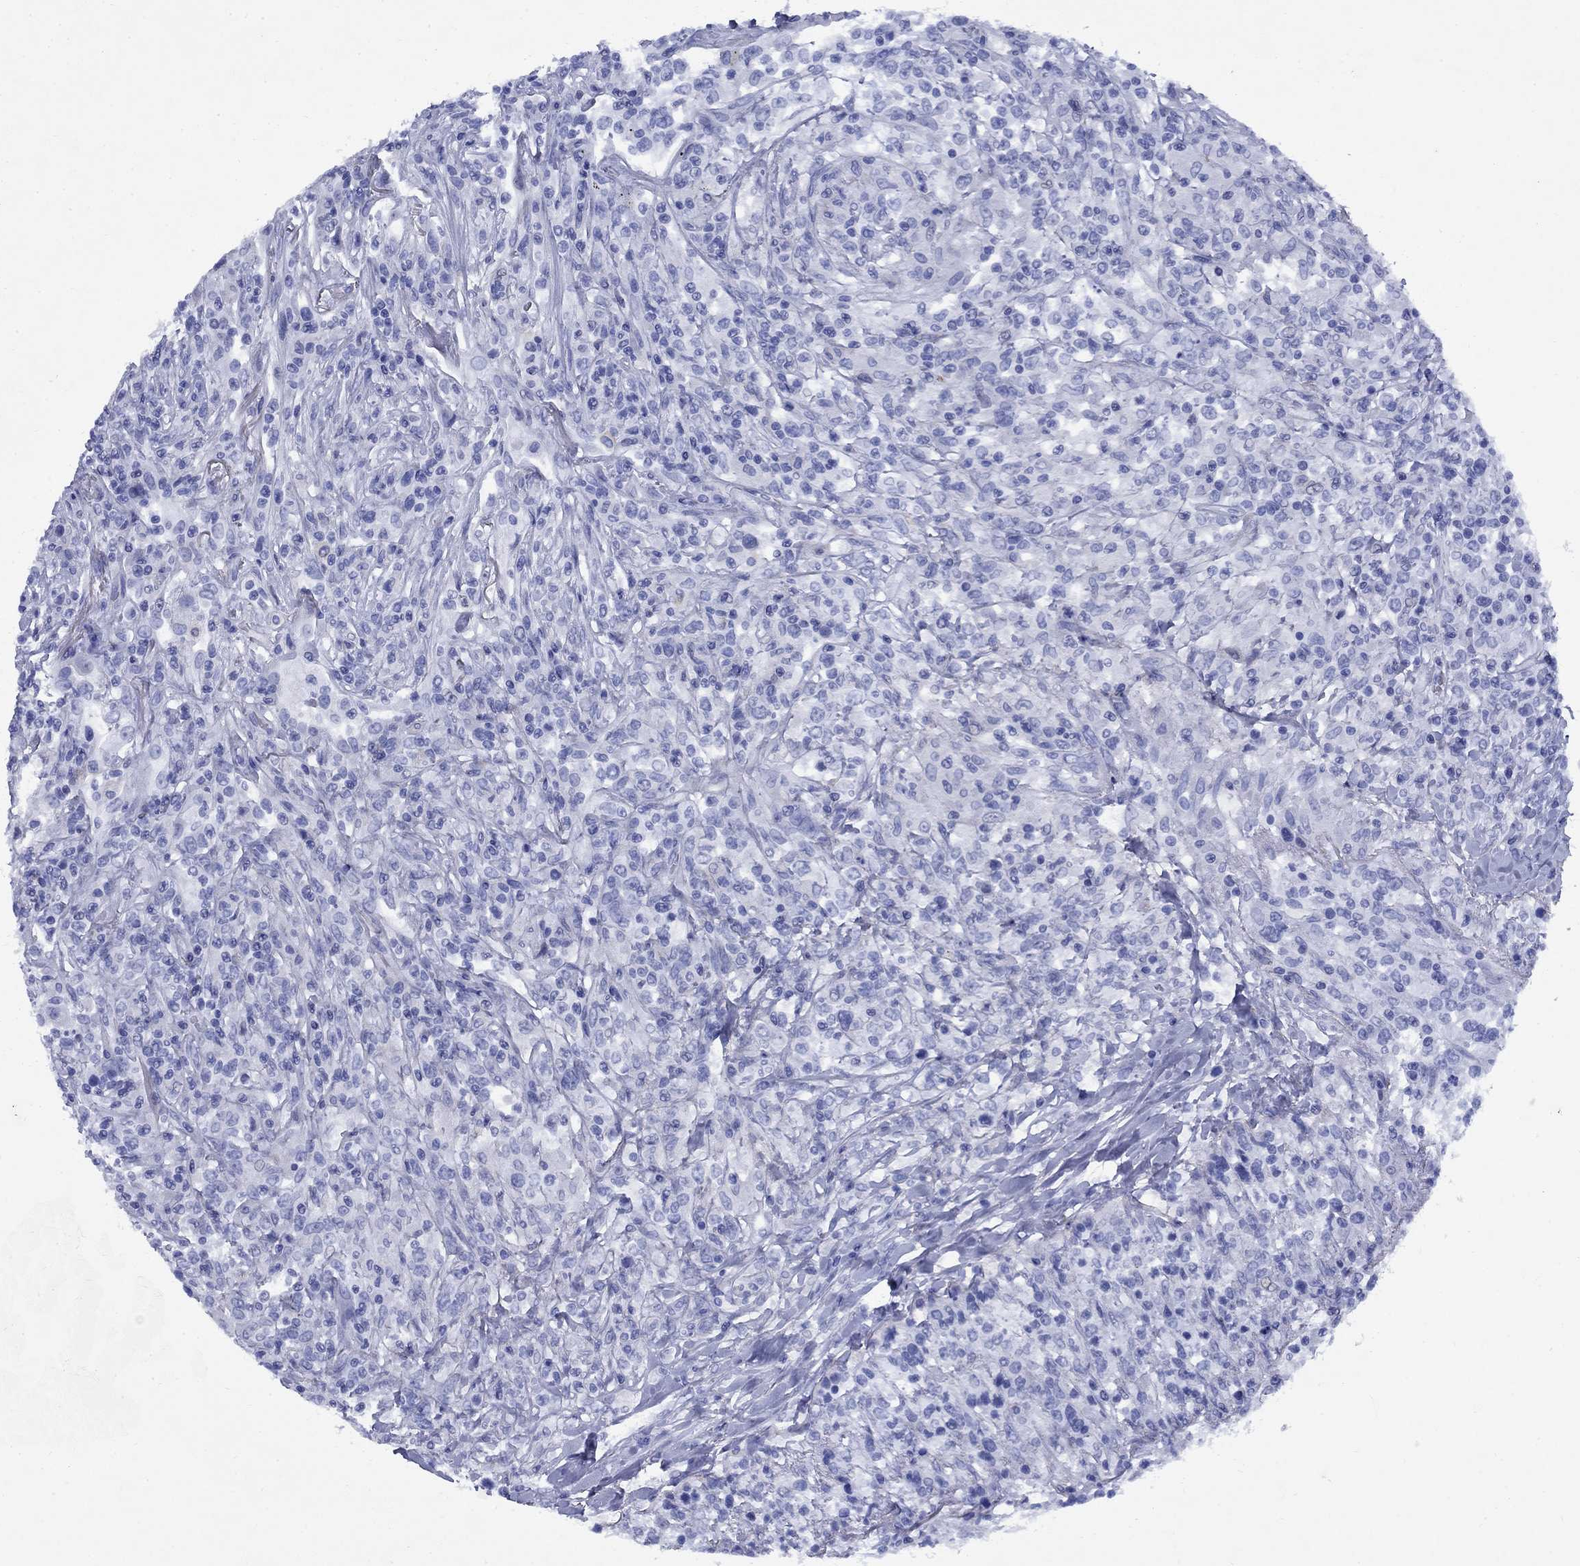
{"staining": {"intensity": "negative", "quantity": "none", "location": "none"}, "tissue": "lymphoma", "cell_type": "Tumor cells", "image_type": "cancer", "snomed": [{"axis": "morphology", "description": "Malignant lymphoma, non-Hodgkin's type, High grade"}, {"axis": "topography", "description": "Lung"}], "caption": "High power microscopy micrograph of an IHC image of malignant lymphoma, non-Hodgkin's type (high-grade), revealing no significant positivity in tumor cells.", "gene": "STAB2", "patient": {"sex": "male", "age": 79}}